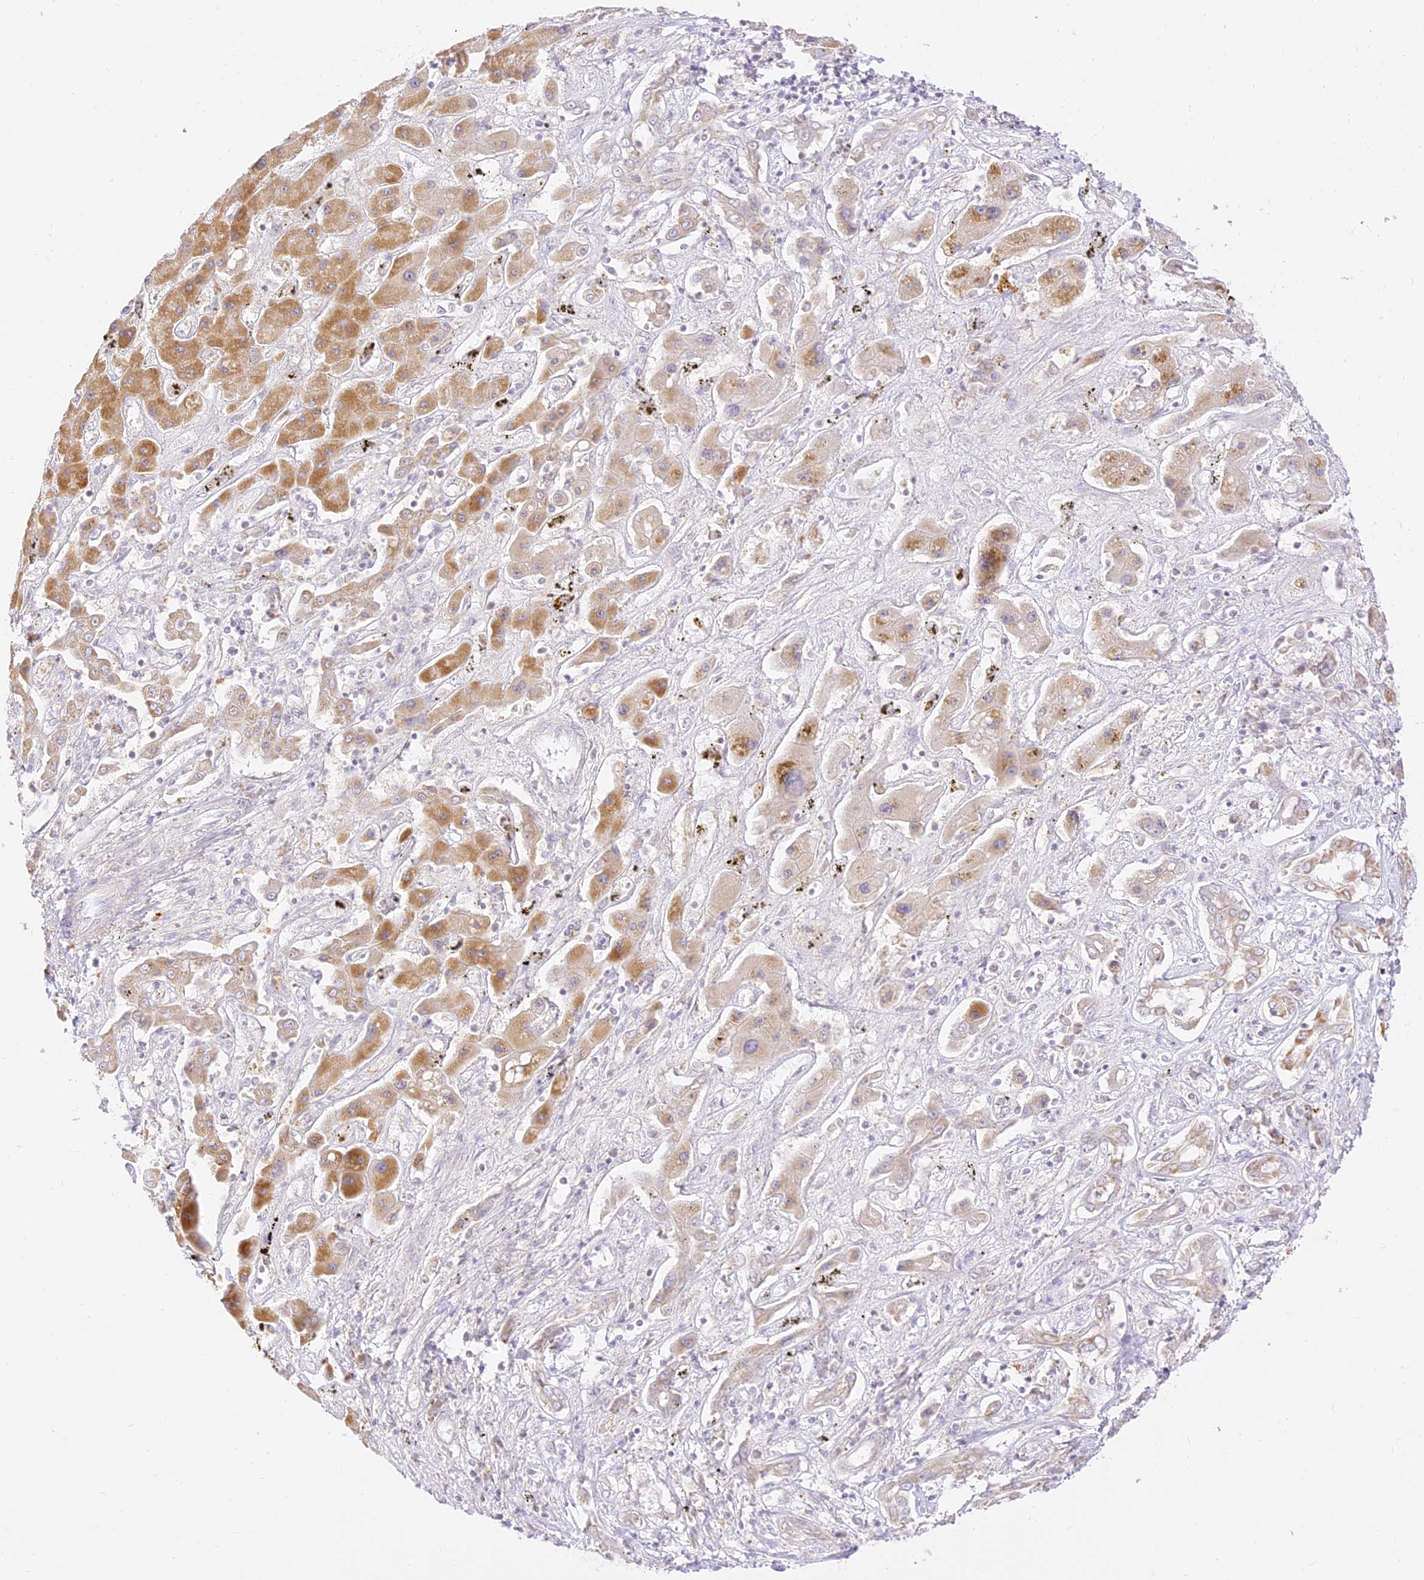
{"staining": {"intensity": "moderate", "quantity": "25%-75%", "location": "cytoplasmic/membranous"}, "tissue": "liver cancer", "cell_type": "Tumor cells", "image_type": "cancer", "snomed": [{"axis": "morphology", "description": "Cholangiocarcinoma"}, {"axis": "topography", "description": "Liver"}], "caption": "Immunohistochemistry photomicrograph of neoplastic tissue: human cholangiocarcinoma (liver) stained using immunohistochemistry (IHC) exhibits medium levels of moderate protein expression localized specifically in the cytoplasmic/membranous of tumor cells, appearing as a cytoplasmic/membranous brown color.", "gene": "LRRC15", "patient": {"sex": "male", "age": 67}}